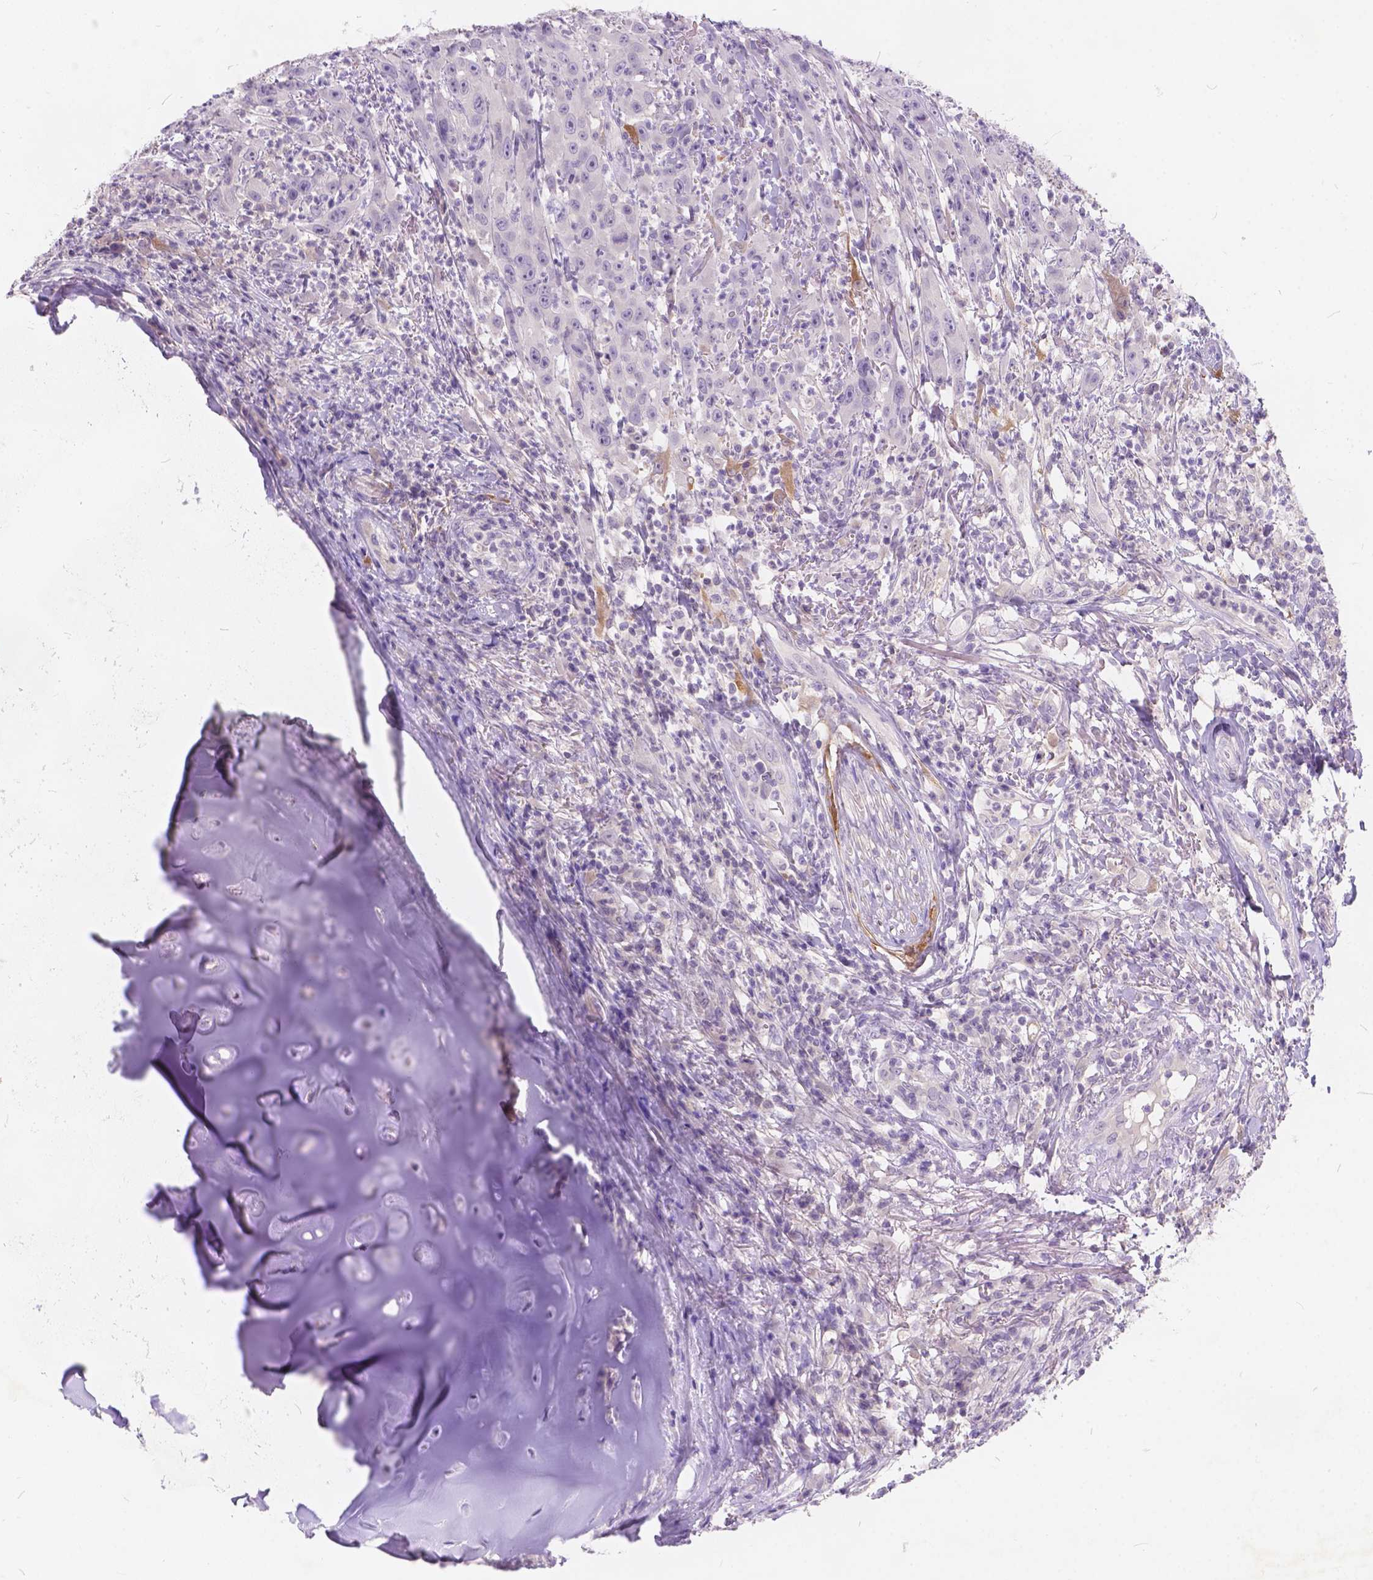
{"staining": {"intensity": "negative", "quantity": "none", "location": "none"}, "tissue": "head and neck cancer", "cell_type": "Tumor cells", "image_type": "cancer", "snomed": [{"axis": "morphology", "description": "Squamous cell carcinoma, NOS"}, {"axis": "topography", "description": "Skin"}, {"axis": "topography", "description": "Head-Neck"}], "caption": "DAB immunohistochemical staining of head and neck cancer shows no significant expression in tumor cells.", "gene": "PEX11G", "patient": {"sex": "male", "age": 80}}